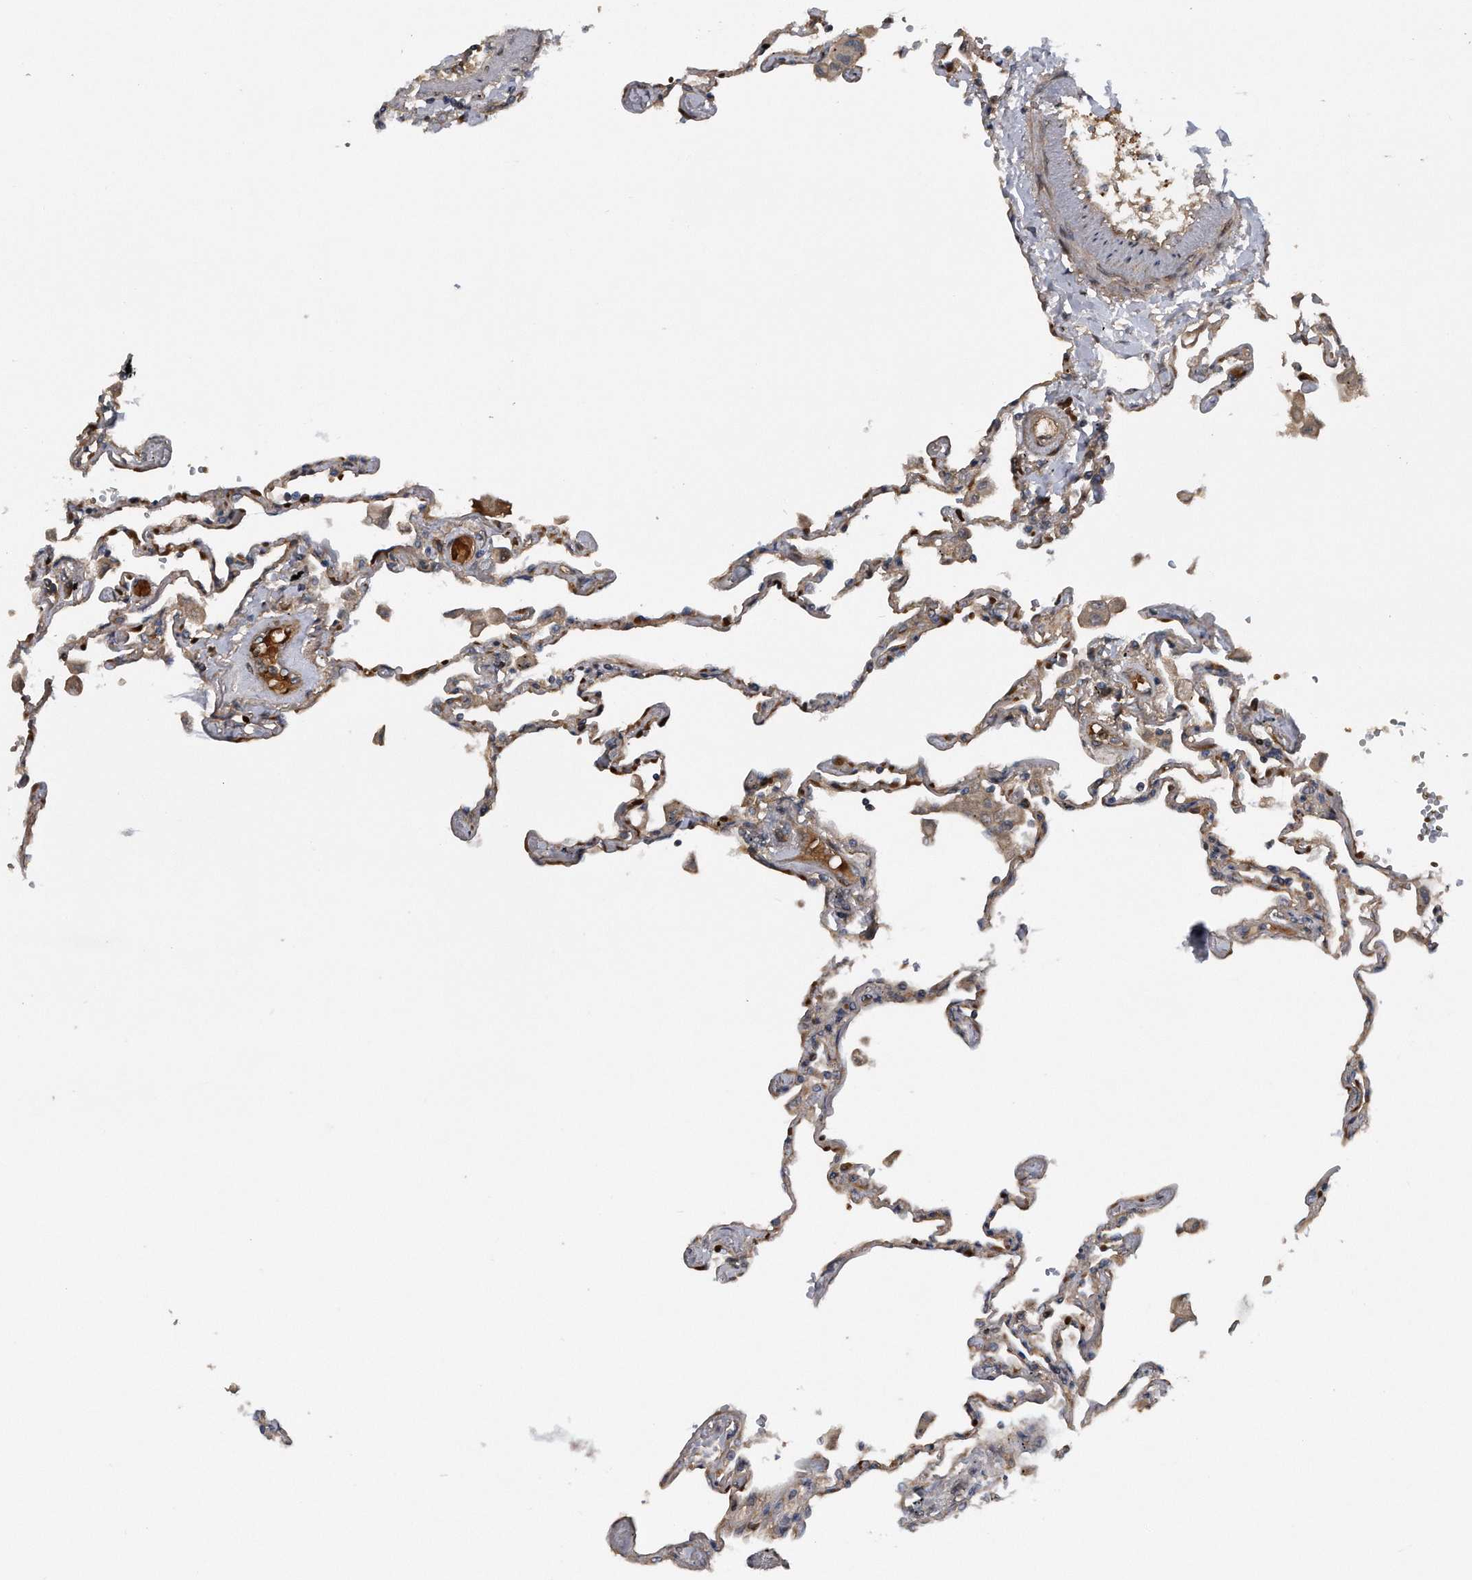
{"staining": {"intensity": "weak", "quantity": ">75%", "location": "cytoplasmic/membranous"}, "tissue": "lung", "cell_type": "Alveolar cells", "image_type": "normal", "snomed": [{"axis": "morphology", "description": "Normal tissue, NOS"}, {"axis": "topography", "description": "Lung"}], "caption": "An immunohistochemistry (IHC) histopathology image of unremarkable tissue is shown. Protein staining in brown labels weak cytoplasmic/membranous positivity in lung within alveolar cells. (Stains: DAB in brown, nuclei in blue, Microscopy: brightfield microscopy at high magnification).", "gene": "ZNF79", "patient": {"sex": "female", "age": 67}}